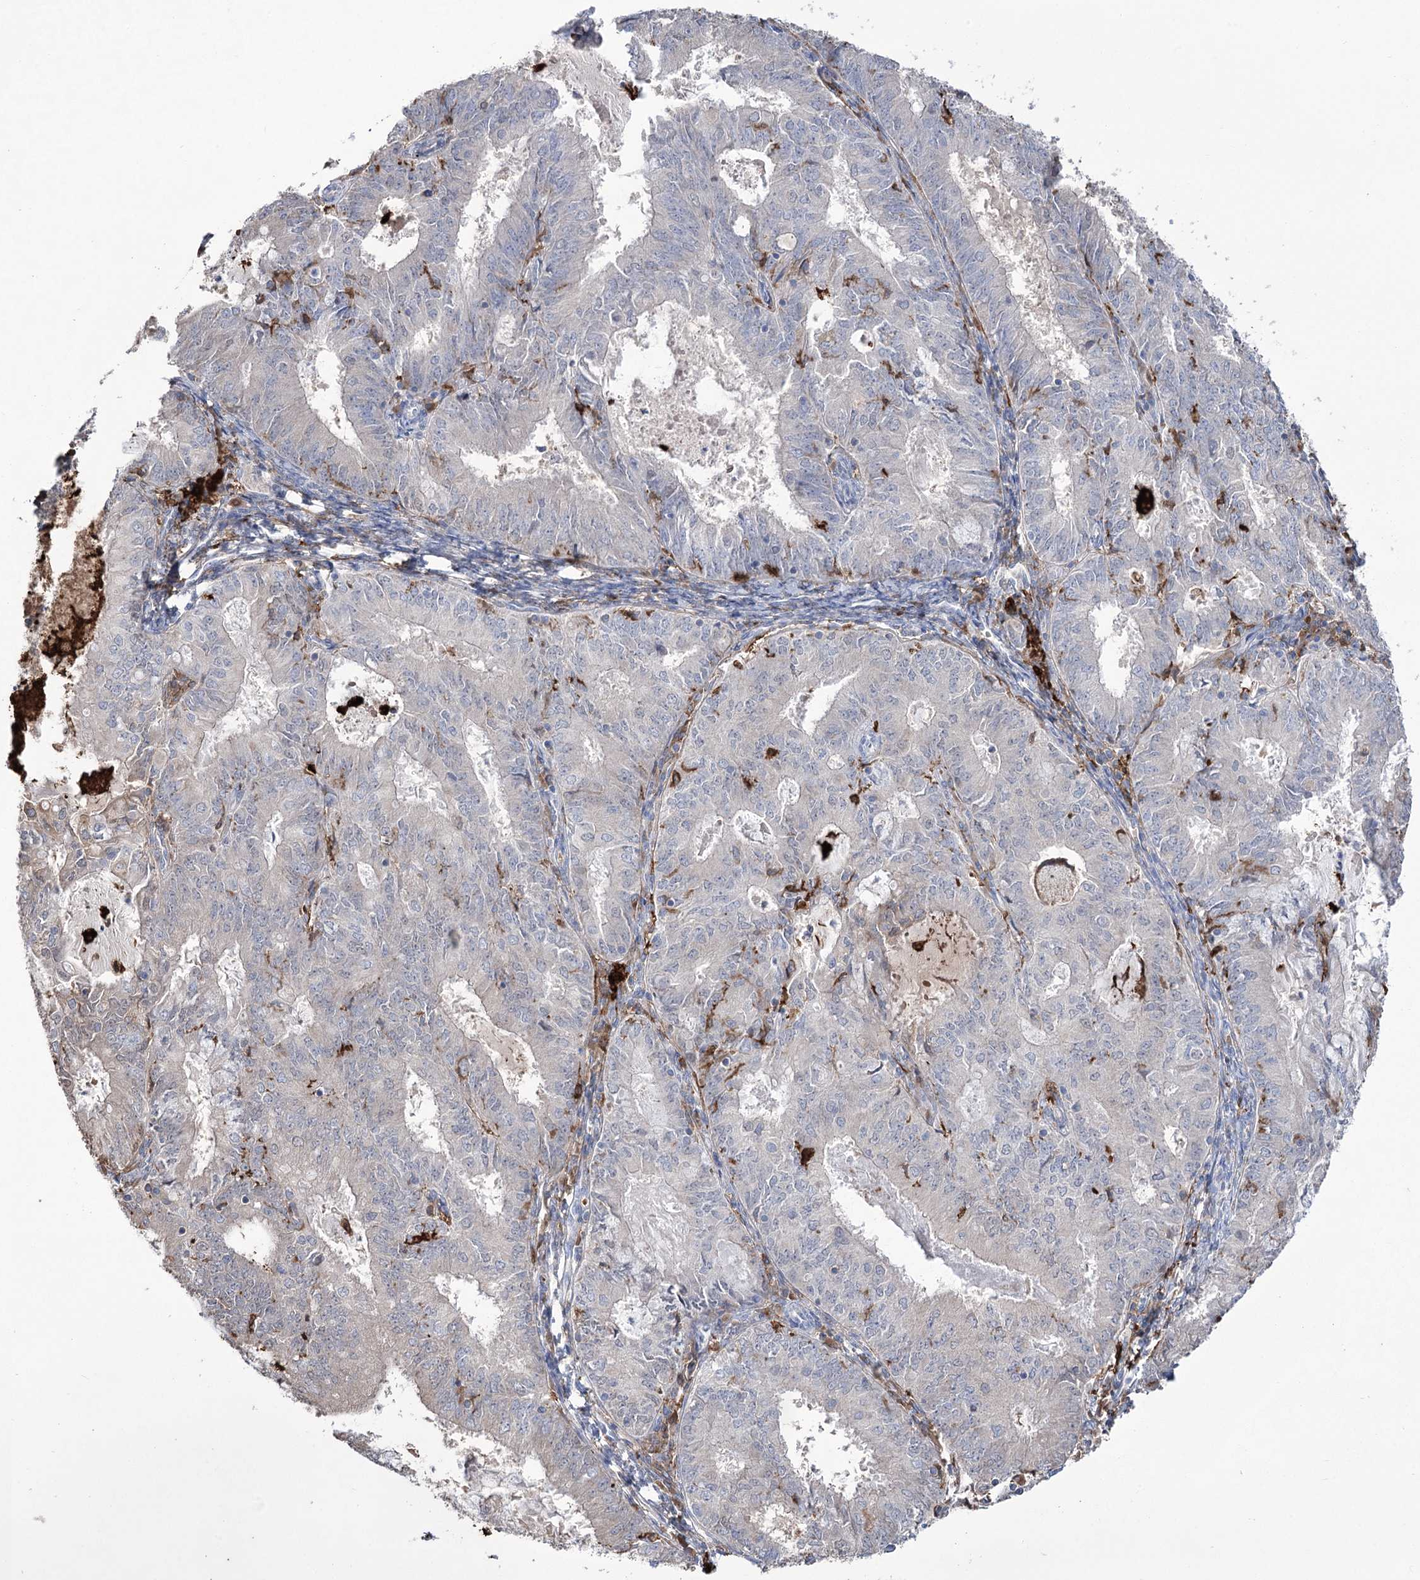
{"staining": {"intensity": "negative", "quantity": "none", "location": "none"}, "tissue": "endometrial cancer", "cell_type": "Tumor cells", "image_type": "cancer", "snomed": [{"axis": "morphology", "description": "Adenocarcinoma, NOS"}, {"axis": "topography", "description": "Endometrium"}], "caption": "Immunohistochemistry (IHC) of human adenocarcinoma (endometrial) shows no staining in tumor cells.", "gene": "ZNF622", "patient": {"sex": "female", "age": 57}}